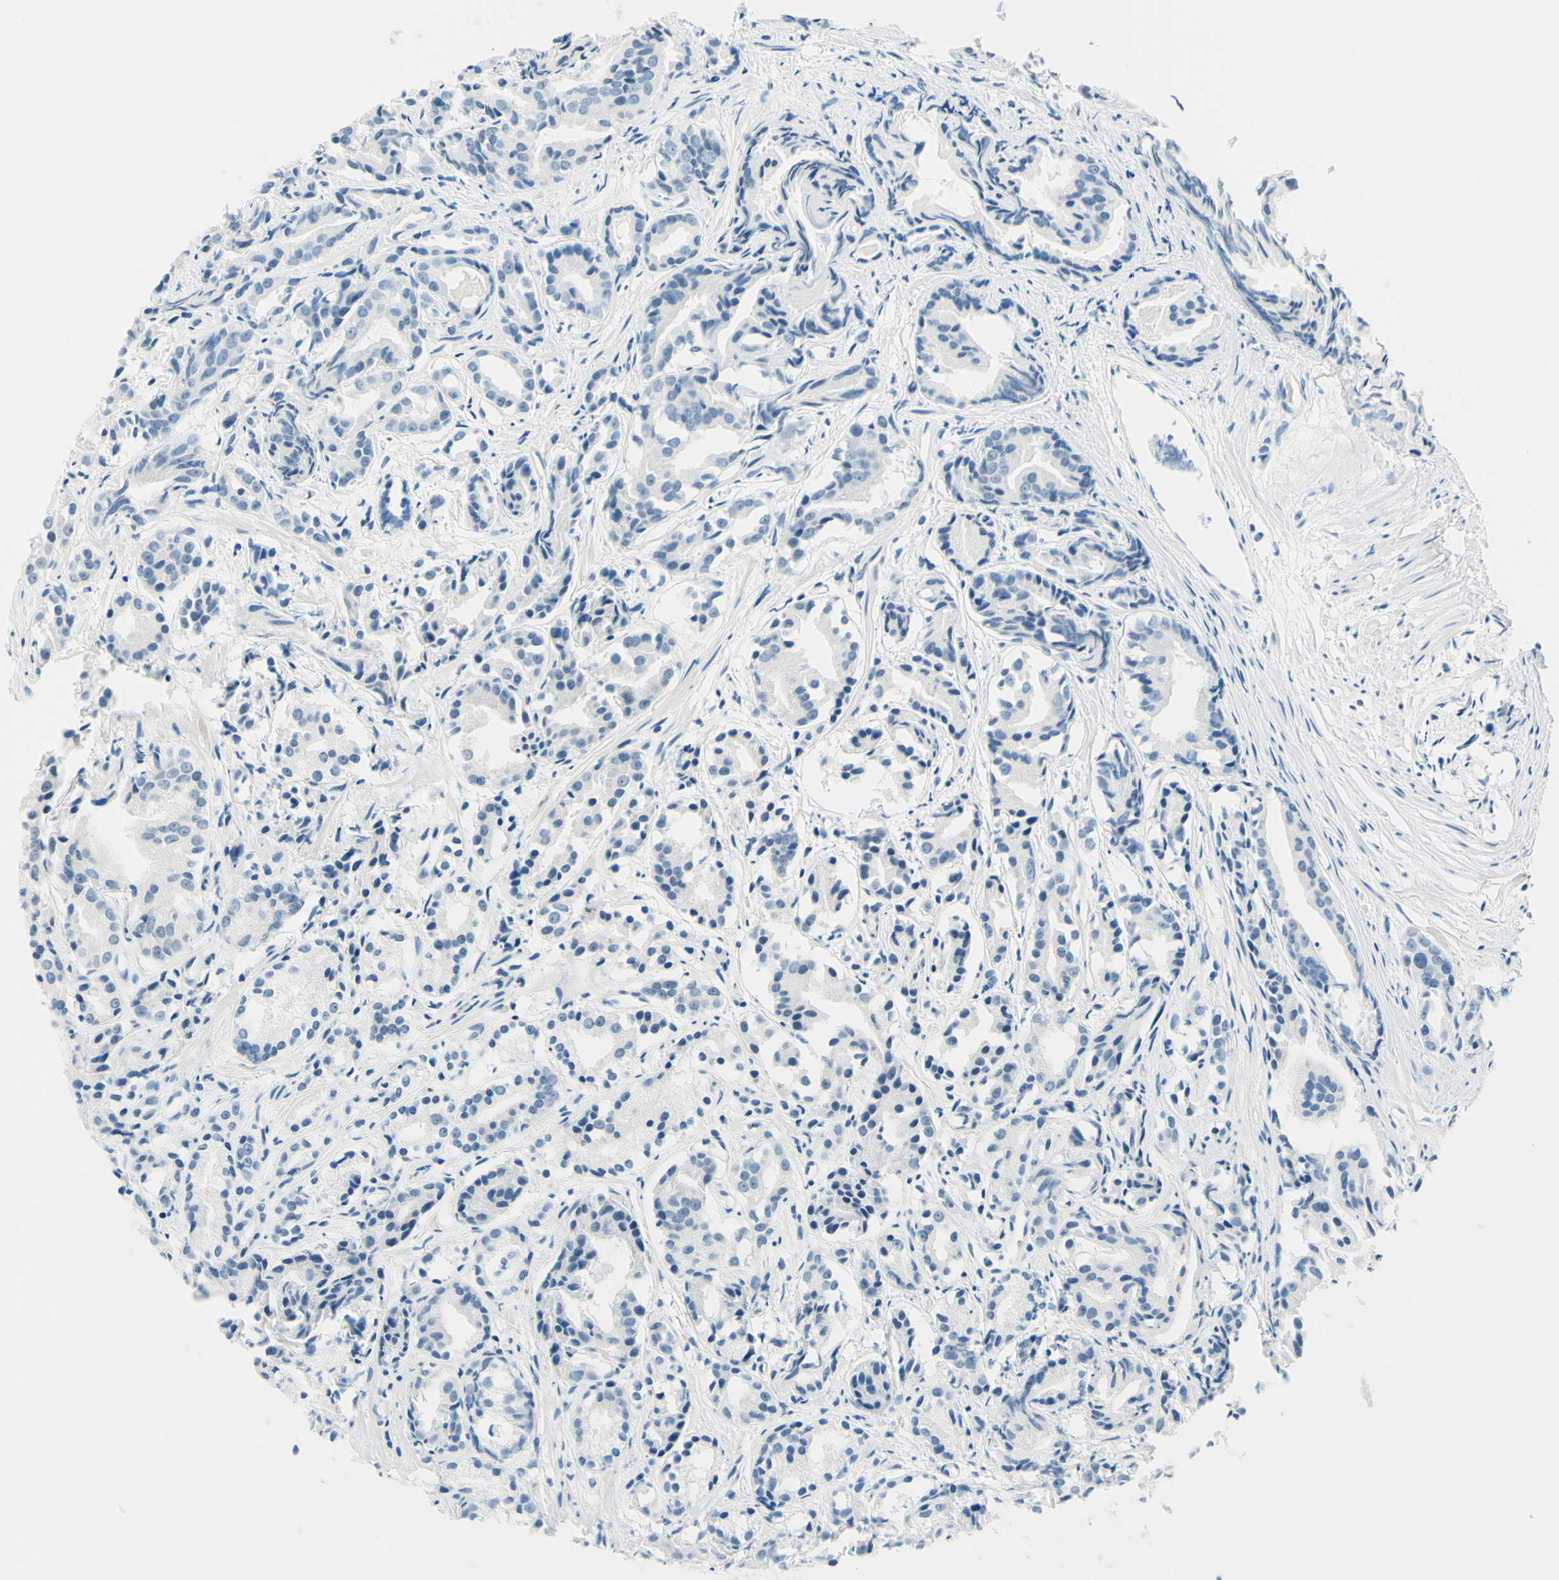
{"staining": {"intensity": "negative", "quantity": "none", "location": "none"}, "tissue": "prostate cancer", "cell_type": "Tumor cells", "image_type": "cancer", "snomed": [{"axis": "morphology", "description": "Adenocarcinoma, Low grade"}, {"axis": "topography", "description": "Prostate"}], "caption": "Photomicrograph shows no protein staining in tumor cells of prostate cancer tissue.", "gene": "PASD1", "patient": {"sex": "male", "age": 72}}